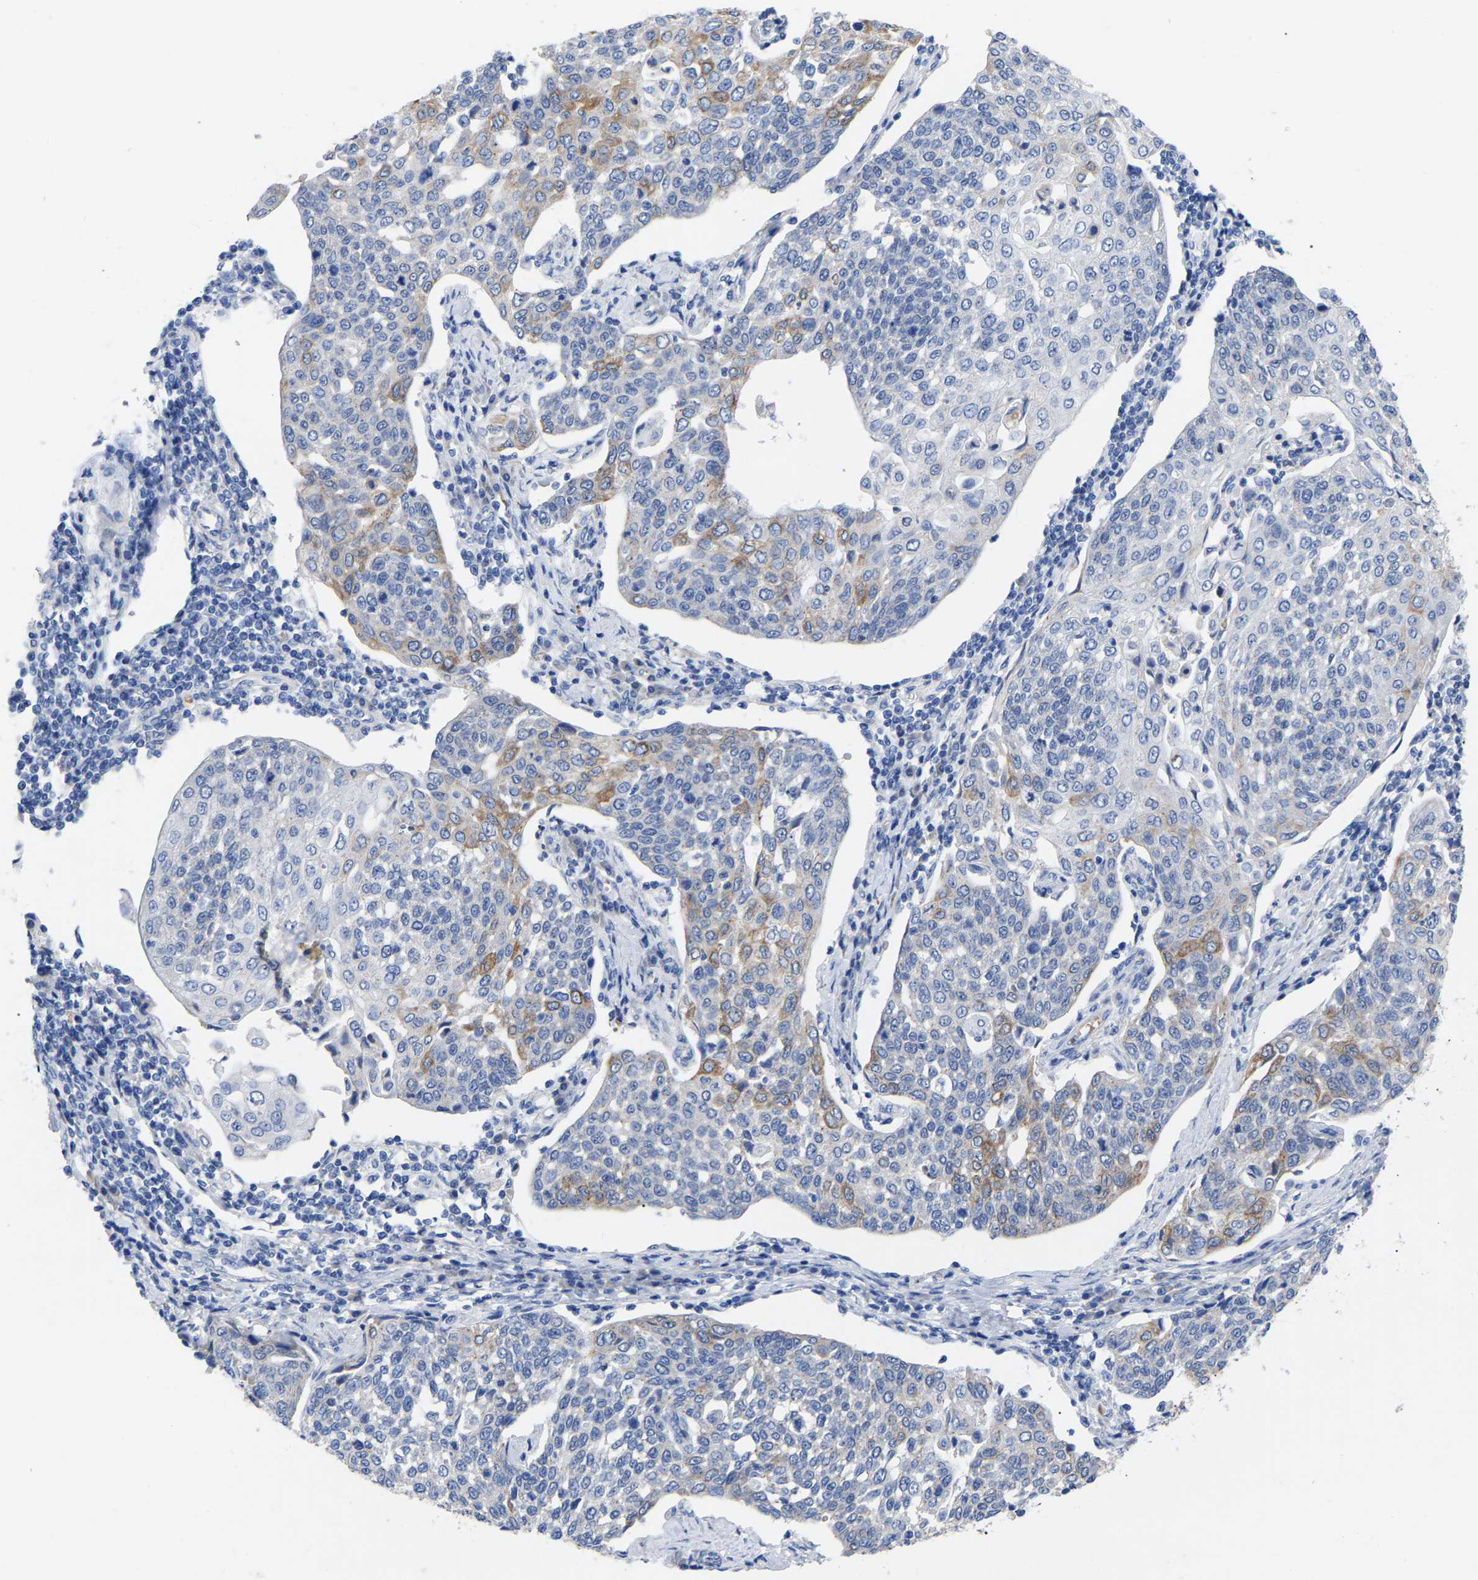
{"staining": {"intensity": "moderate", "quantity": "<25%", "location": "cytoplasmic/membranous"}, "tissue": "cervical cancer", "cell_type": "Tumor cells", "image_type": "cancer", "snomed": [{"axis": "morphology", "description": "Squamous cell carcinoma, NOS"}, {"axis": "topography", "description": "Cervix"}], "caption": "A brown stain labels moderate cytoplasmic/membranous expression of a protein in squamous cell carcinoma (cervical) tumor cells.", "gene": "GDF3", "patient": {"sex": "female", "age": 34}}